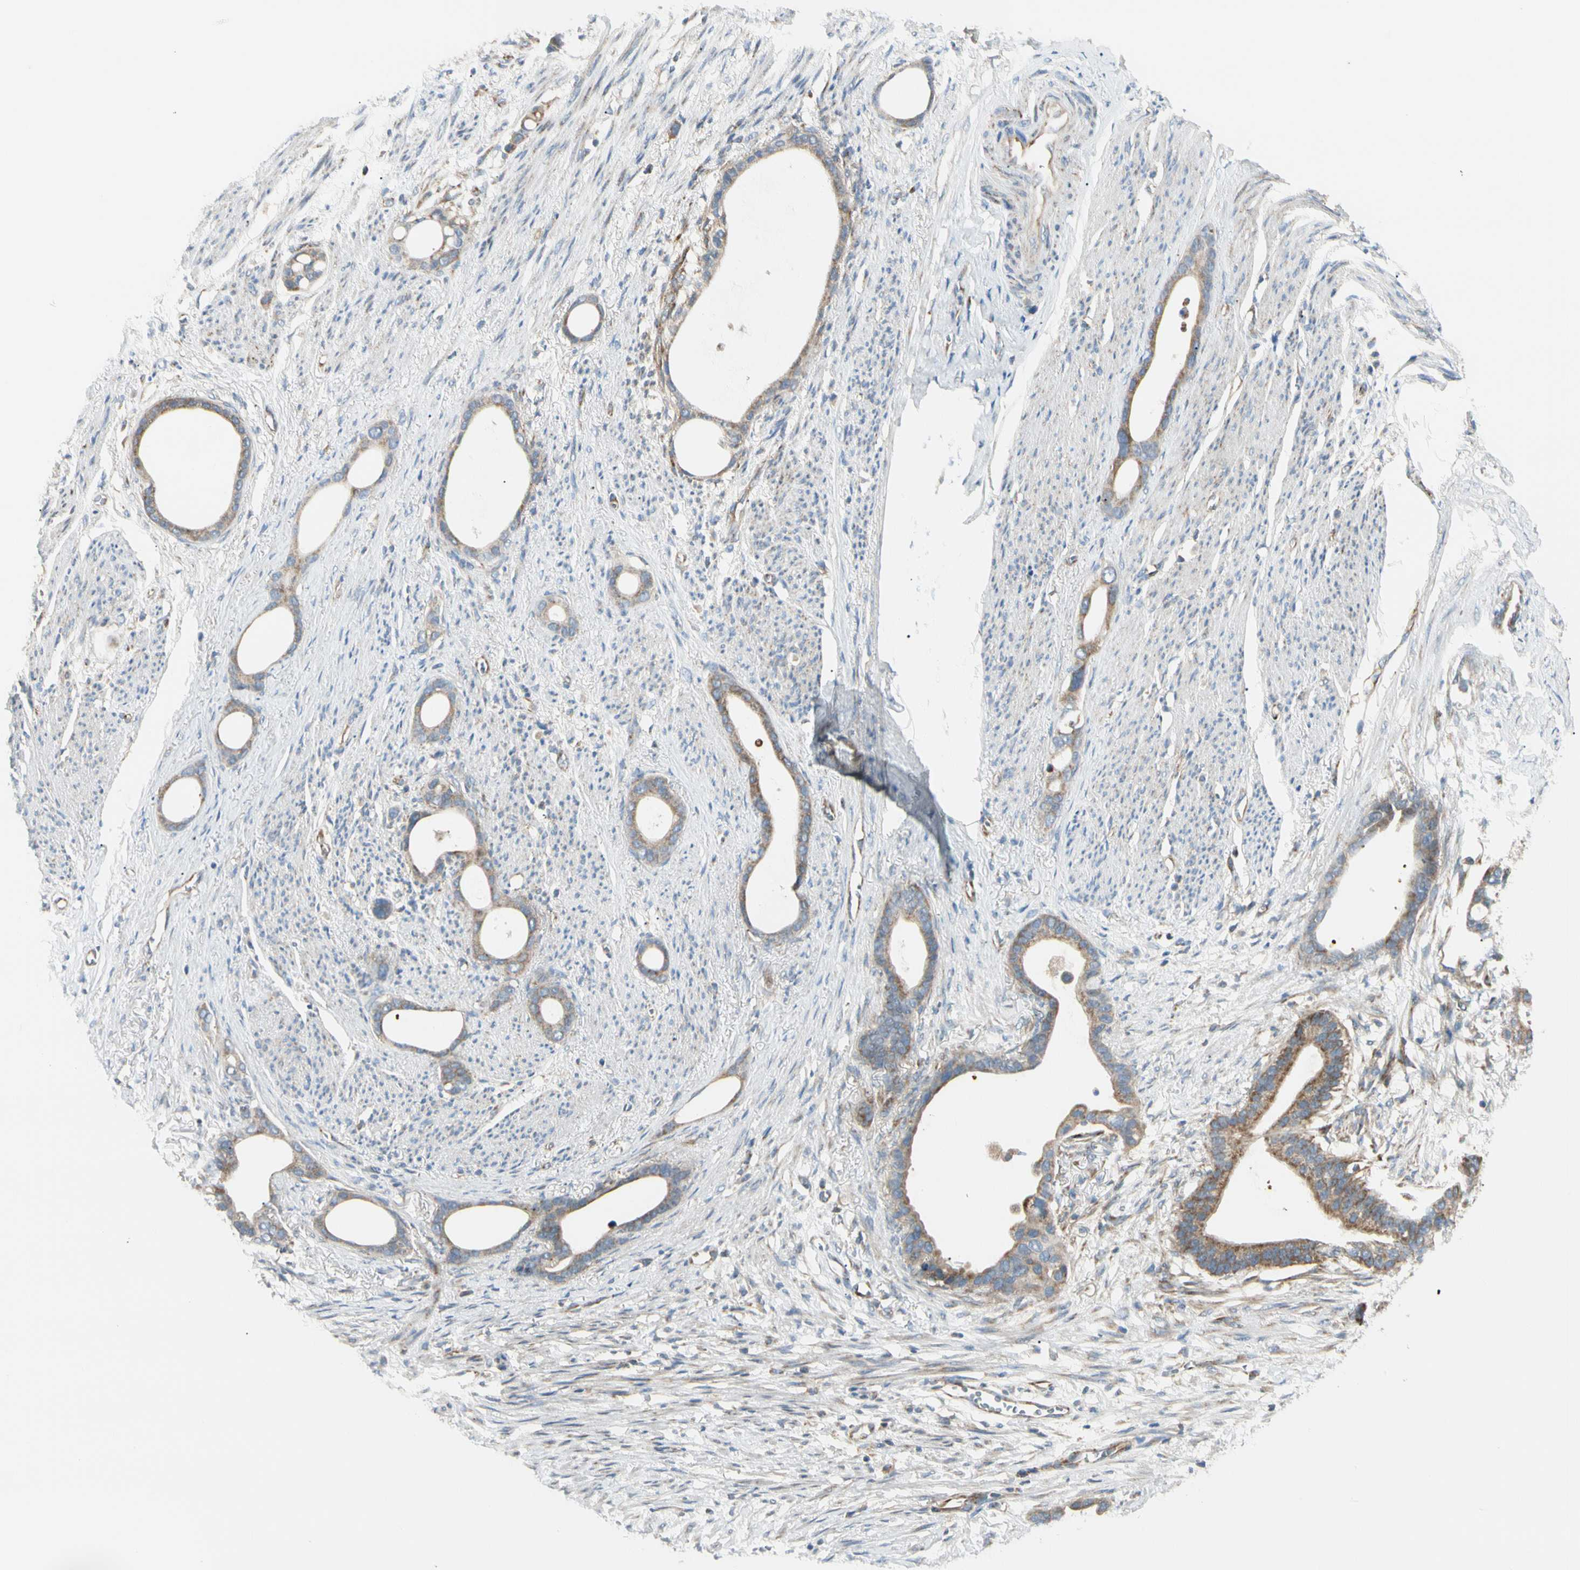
{"staining": {"intensity": "moderate", "quantity": ">75%", "location": "cytoplasmic/membranous"}, "tissue": "stomach cancer", "cell_type": "Tumor cells", "image_type": "cancer", "snomed": [{"axis": "morphology", "description": "Adenocarcinoma, NOS"}, {"axis": "topography", "description": "Stomach"}], "caption": "Immunohistochemical staining of human stomach adenocarcinoma reveals medium levels of moderate cytoplasmic/membranous expression in approximately >75% of tumor cells.", "gene": "TBC1D10A", "patient": {"sex": "female", "age": 75}}